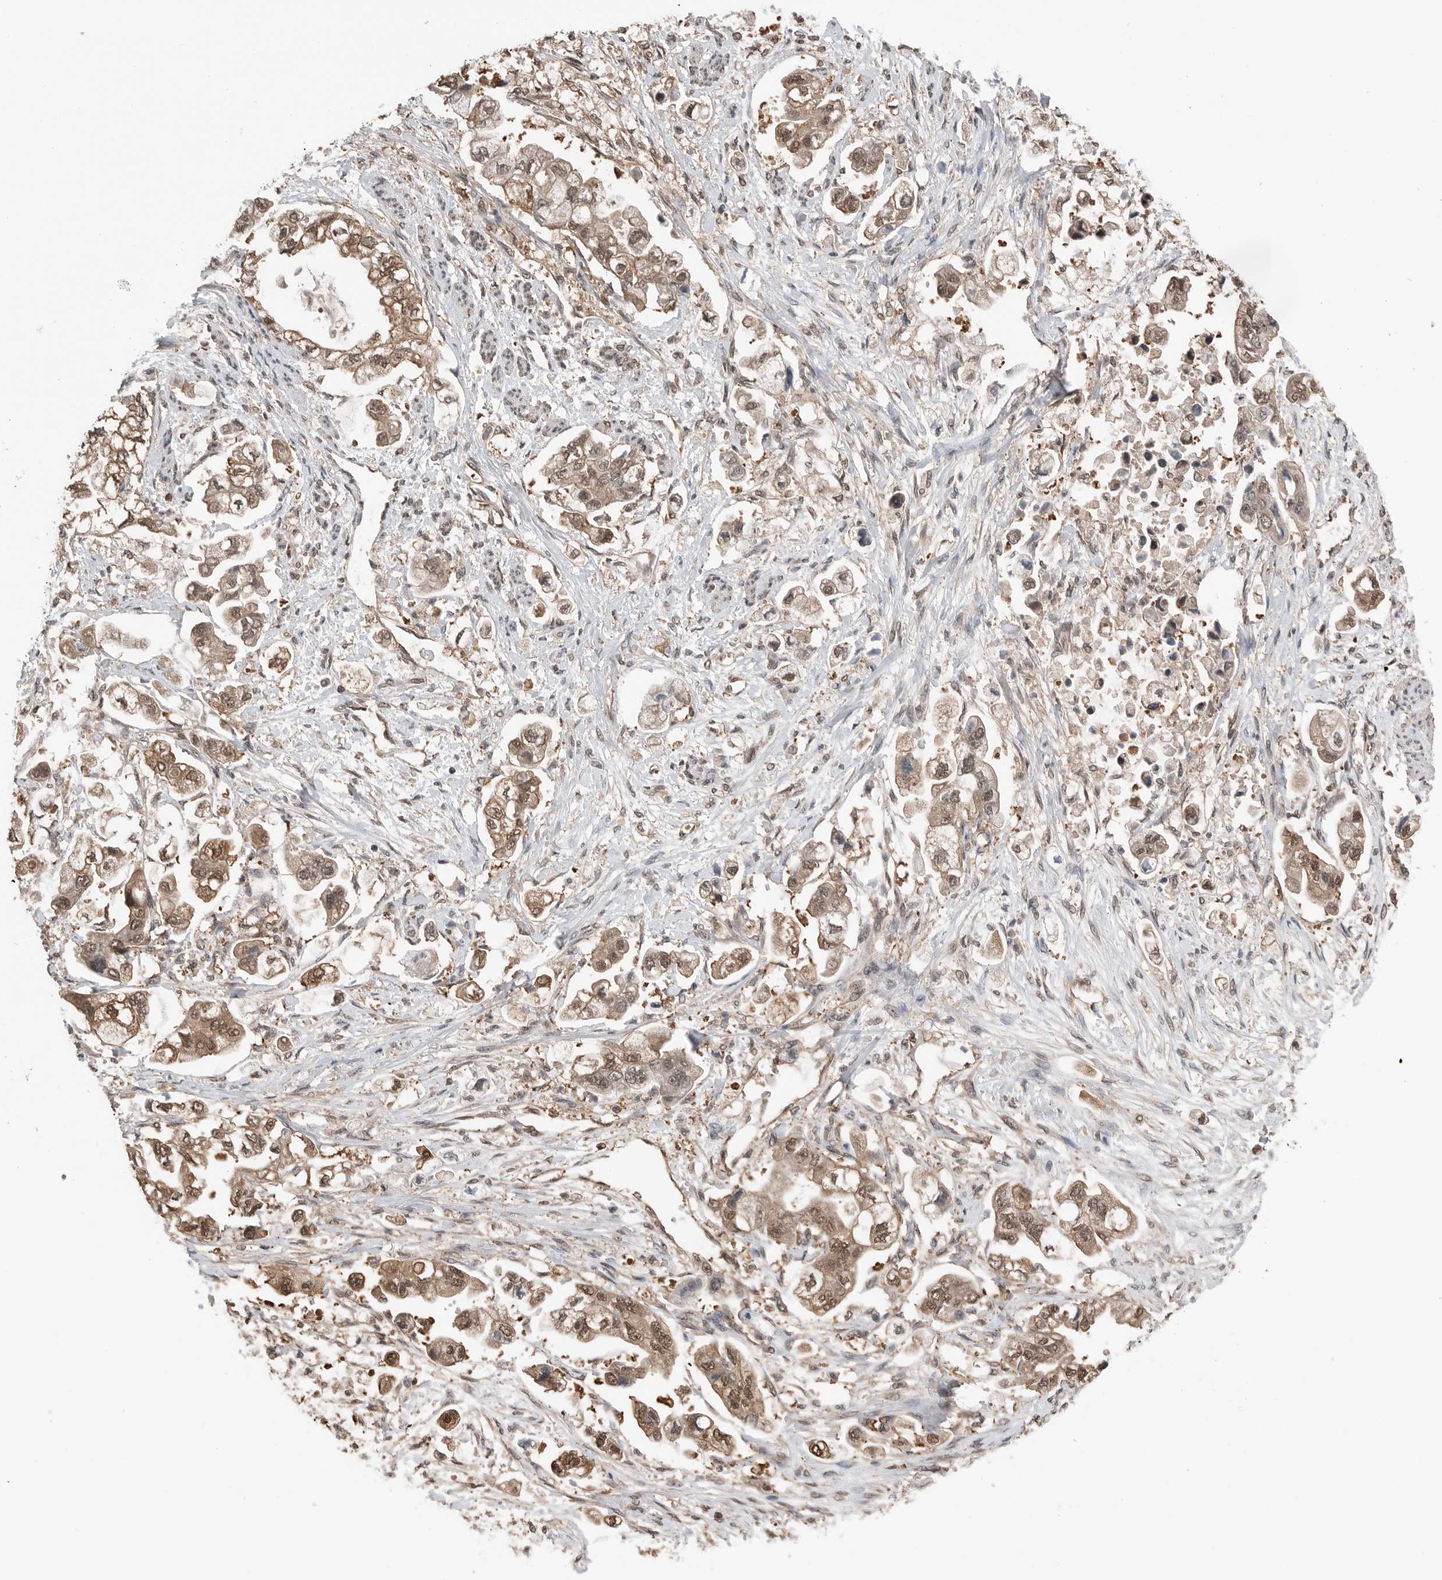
{"staining": {"intensity": "moderate", "quantity": ">75%", "location": "cytoplasmic/membranous,nuclear"}, "tissue": "stomach cancer", "cell_type": "Tumor cells", "image_type": "cancer", "snomed": [{"axis": "morphology", "description": "Adenocarcinoma, NOS"}, {"axis": "topography", "description": "Stomach"}], "caption": "Tumor cells exhibit moderate cytoplasmic/membranous and nuclear expression in approximately >75% of cells in adenocarcinoma (stomach).", "gene": "PEAK1", "patient": {"sex": "male", "age": 62}}